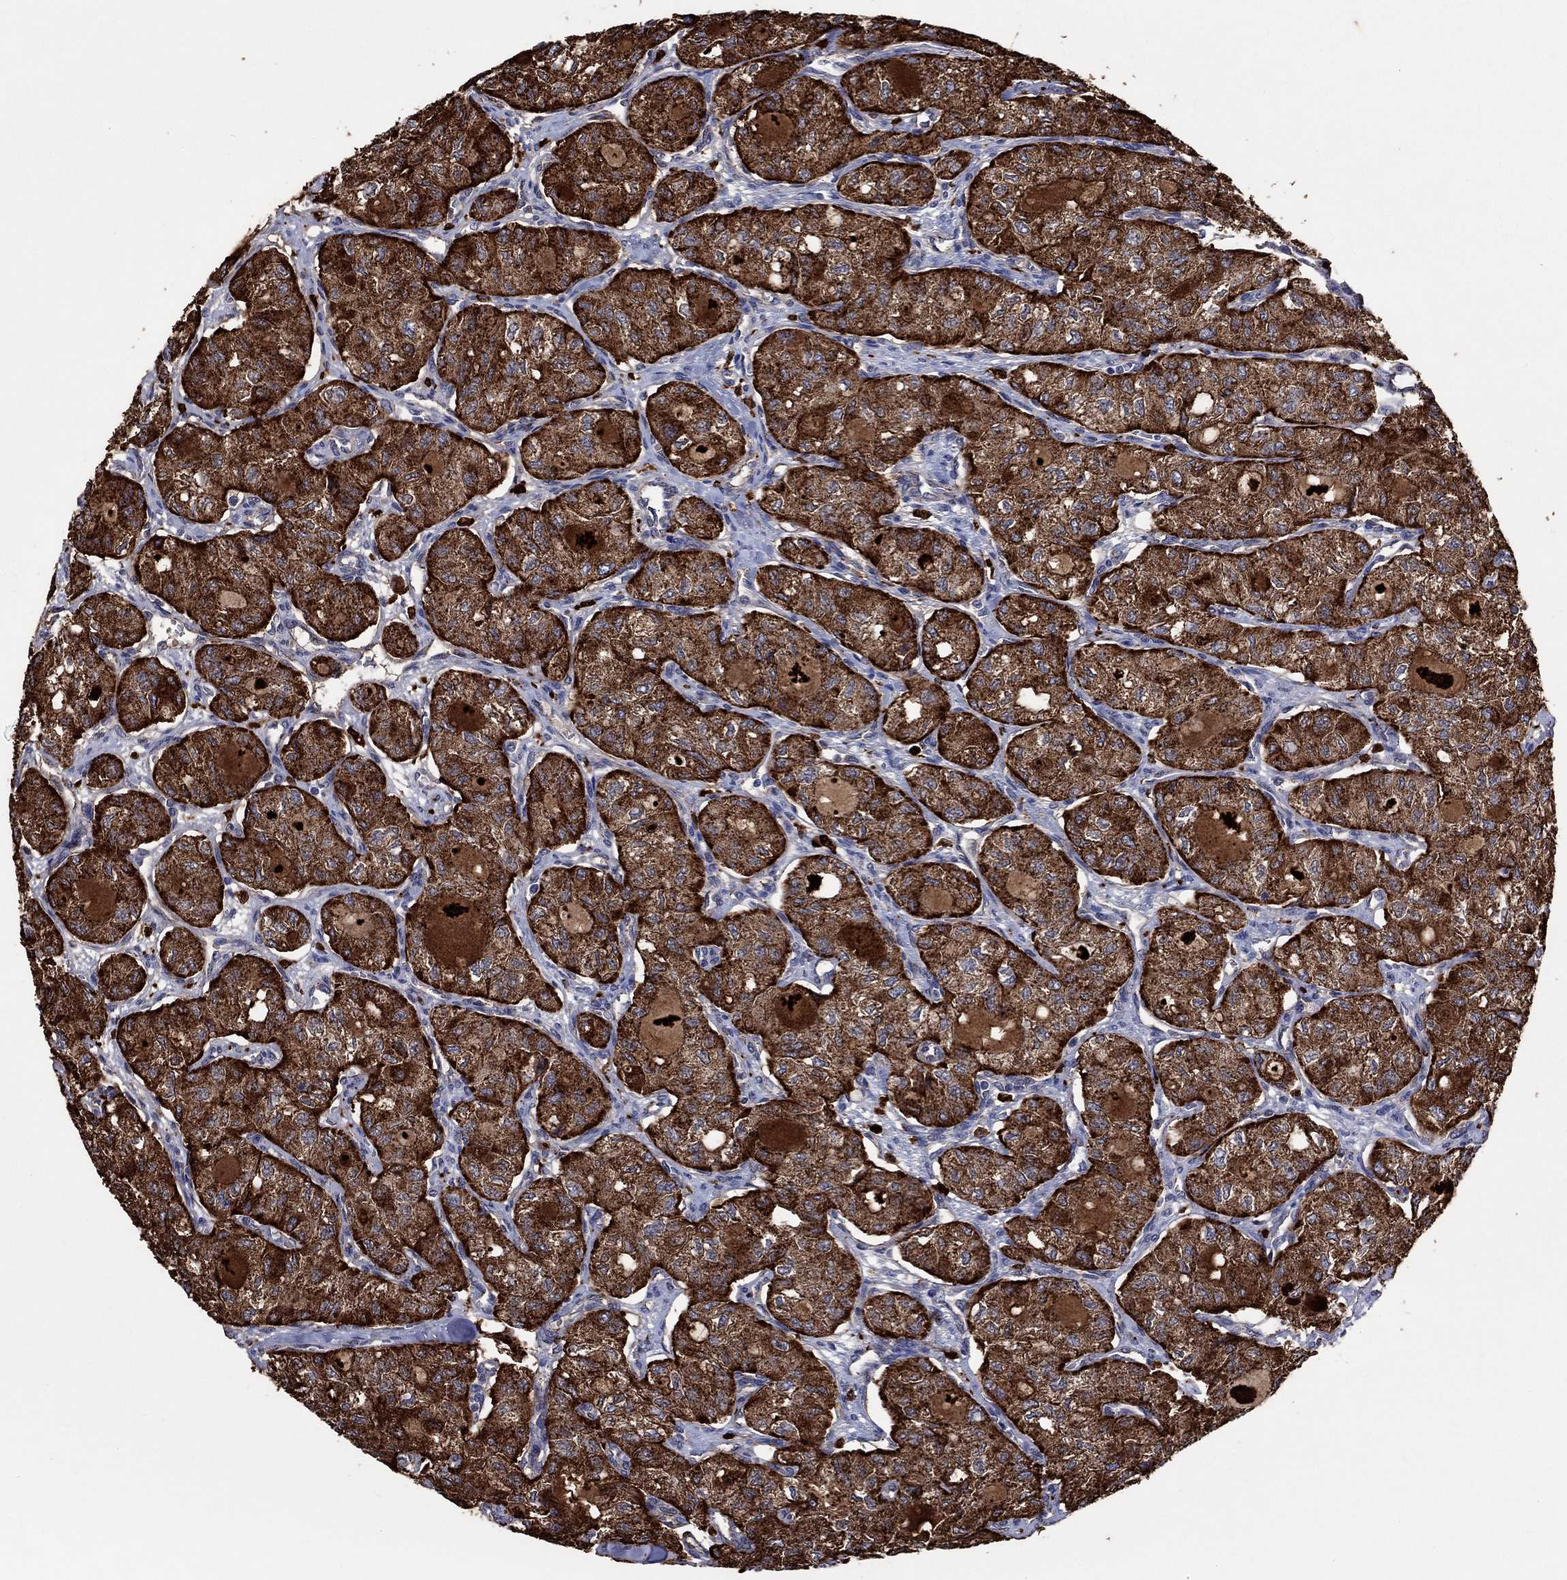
{"staining": {"intensity": "strong", "quantity": ">75%", "location": "cytoplasmic/membranous"}, "tissue": "thyroid cancer", "cell_type": "Tumor cells", "image_type": "cancer", "snomed": [{"axis": "morphology", "description": "Follicular adenoma carcinoma, NOS"}, {"axis": "topography", "description": "Thyroid gland"}], "caption": "An immunohistochemistry (IHC) photomicrograph of tumor tissue is shown. Protein staining in brown shows strong cytoplasmic/membranous positivity in thyroid cancer (follicular adenoma carcinoma) within tumor cells. The staining is performed using DAB (3,3'-diaminobenzidine) brown chromogen to label protein expression. The nuclei are counter-stained blue using hematoxylin.", "gene": "CTSB", "patient": {"sex": "male", "age": 75}}